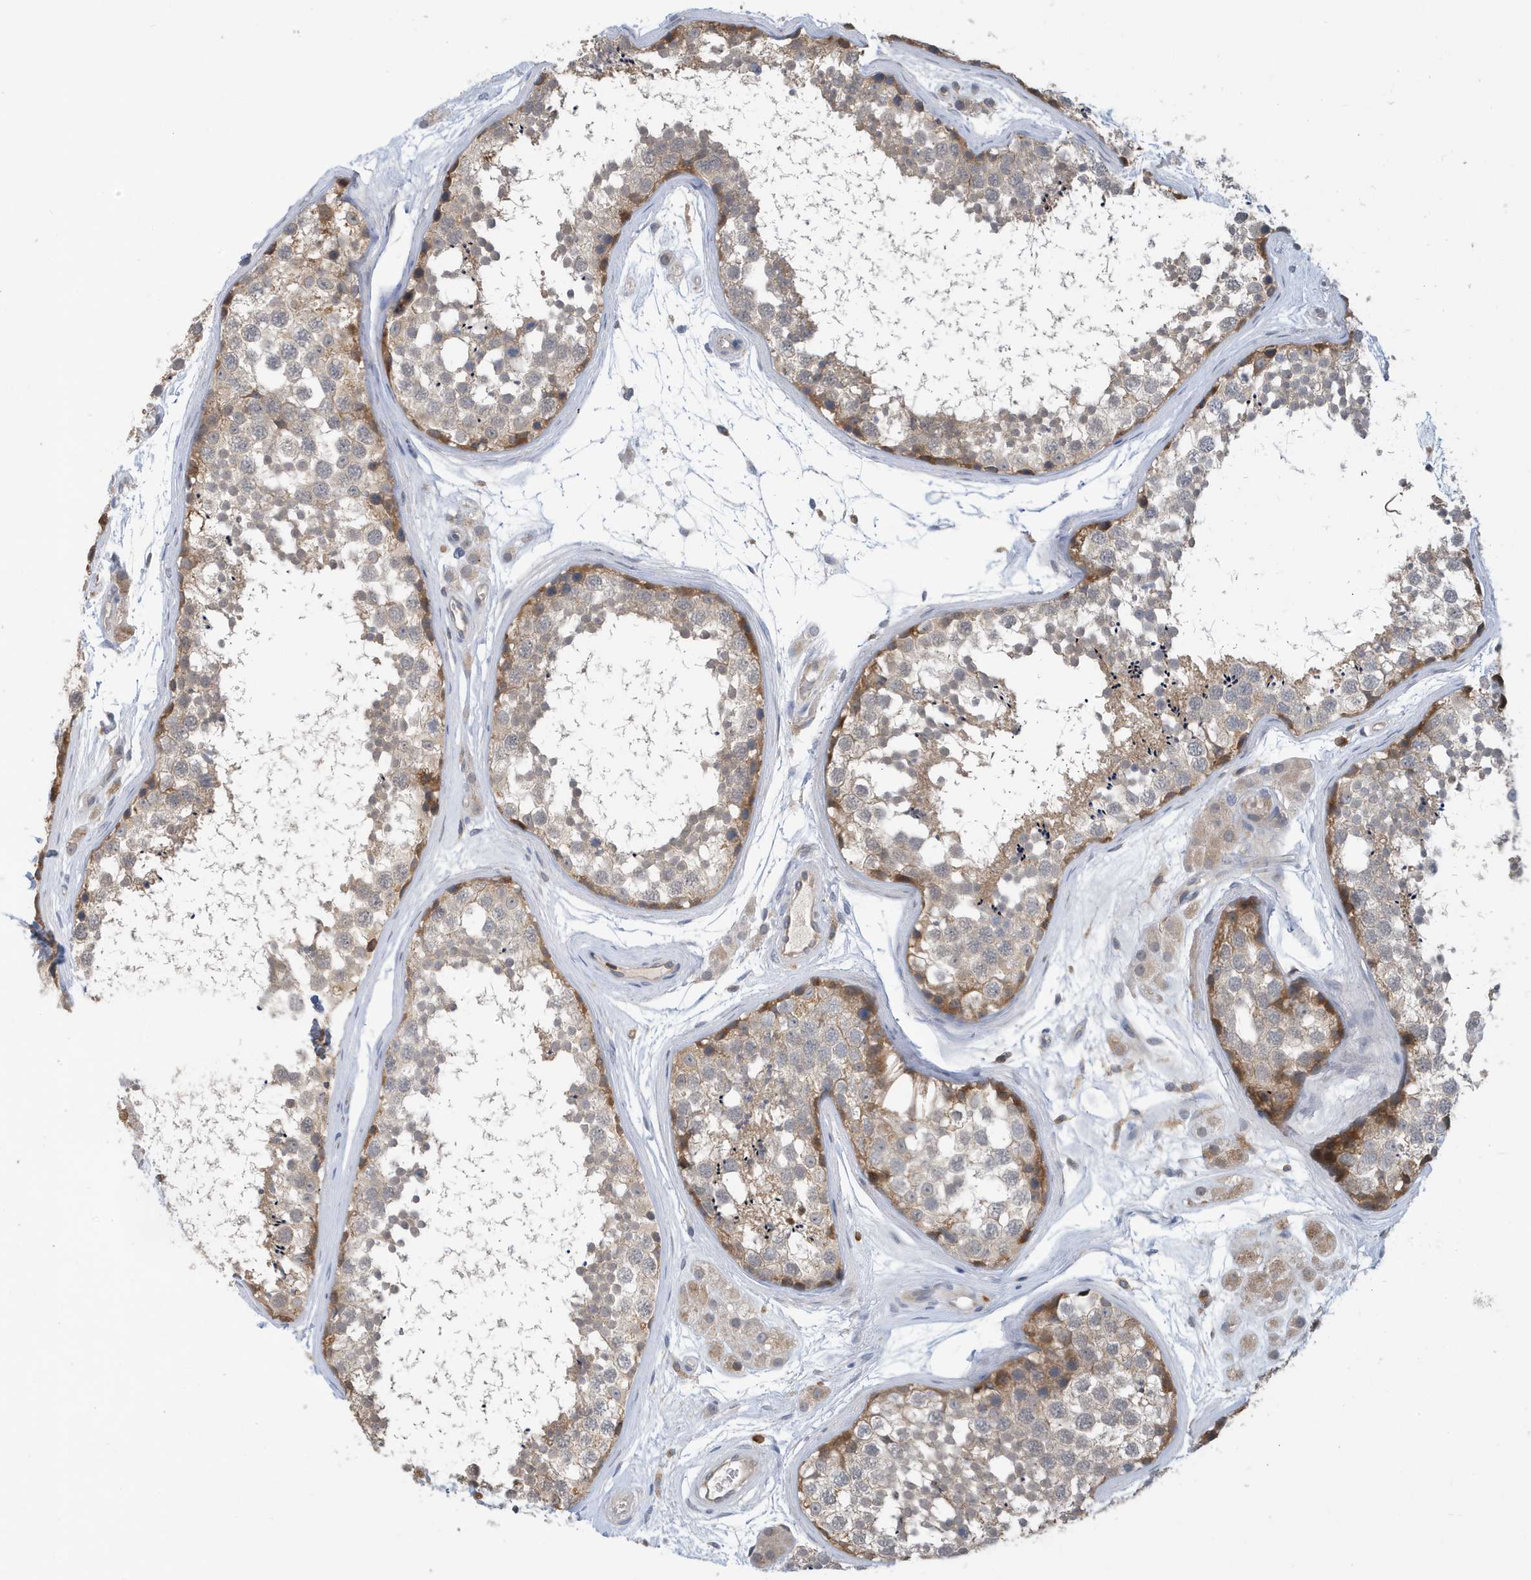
{"staining": {"intensity": "moderate", "quantity": "<25%", "location": "cytoplasmic/membranous"}, "tissue": "testis", "cell_type": "Cells in seminiferous ducts", "image_type": "normal", "snomed": [{"axis": "morphology", "description": "Normal tissue, NOS"}, {"axis": "topography", "description": "Testis"}], "caption": "A photomicrograph showing moderate cytoplasmic/membranous expression in approximately <25% of cells in seminiferous ducts in benign testis, as visualized by brown immunohistochemical staining.", "gene": "NSUN3", "patient": {"sex": "male", "age": 56}}